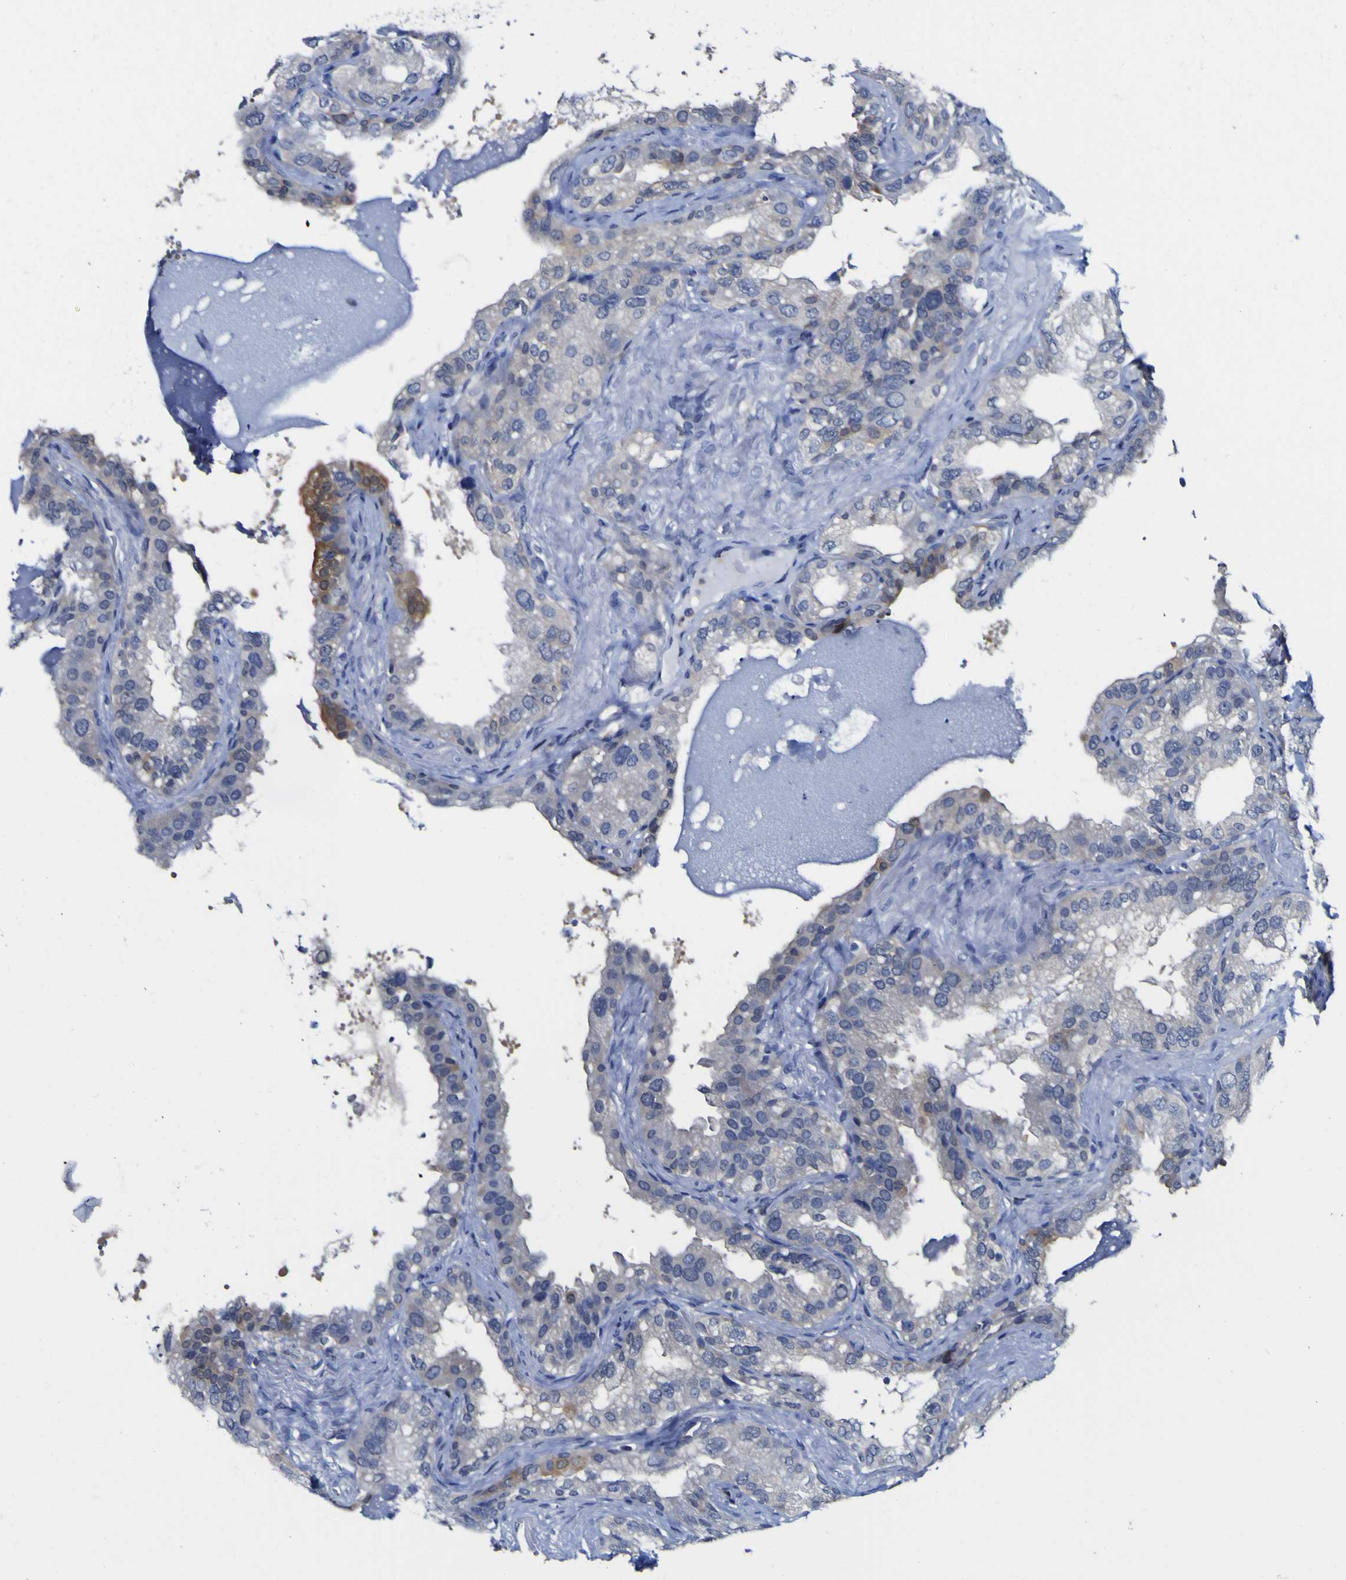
{"staining": {"intensity": "moderate", "quantity": "<25%", "location": "cytoplasmic/membranous"}, "tissue": "seminal vesicle", "cell_type": "Glandular cells", "image_type": "normal", "snomed": [{"axis": "morphology", "description": "Normal tissue, NOS"}, {"axis": "topography", "description": "Seminal veicle"}], "caption": "IHC photomicrograph of unremarkable seminal vesicle: seminal vesicle stained using immunohistochemistry exhibits low levels of moderate protein expression localized specifically in the cytoplasmic/membranous of glandular cells, appearing as a cytoplasmic/membranous brown color.", "gene": "CASP6", "patient": {"sex": "male", "age": 68}}